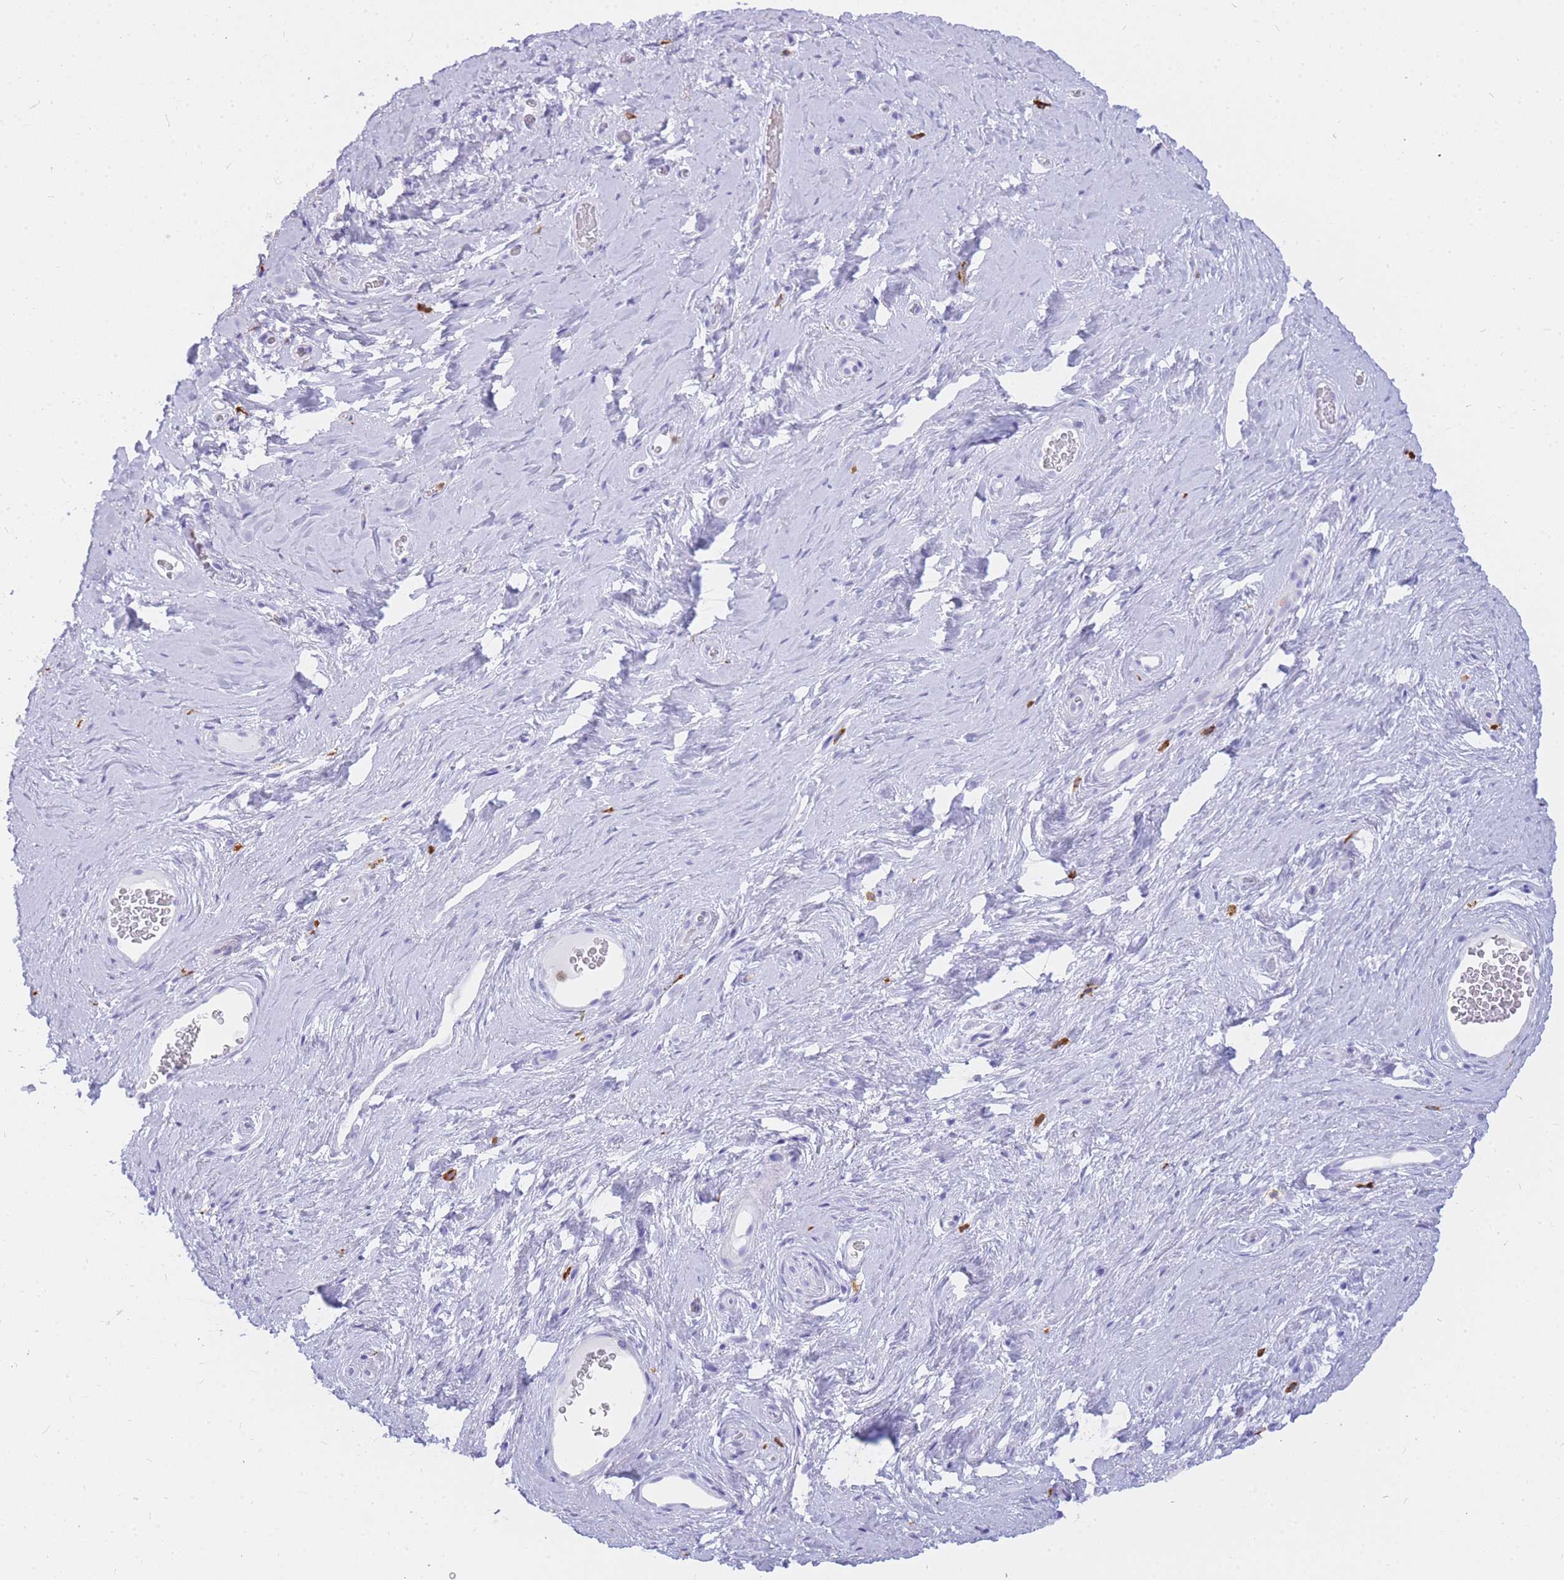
{"staining": {"intensity": "negative", "quantity": "none", "location": "none"}, "tissue": "soft tissue", "cell_type": "Chondrocytes", "image_type": "normal", "snomed": [{"axis": "morphology", "description": "Normal tissue, NOS"}, {"axis": "morphology", "description": "Adenocarcinoma, NOS"}, {"axis": "topography", "description": "Rectum"}, {"axis": "topography", "description": "Vagina"}, {"axis": "topography", "description": "Peripheral nerve tissue"}], "caption": "DAB immunohistochemical staining of normal soft tissue reveals no significant positivity in chondrocytes.", "gene": "HERC1", "patient": {"sex": "female", "age": 71}}